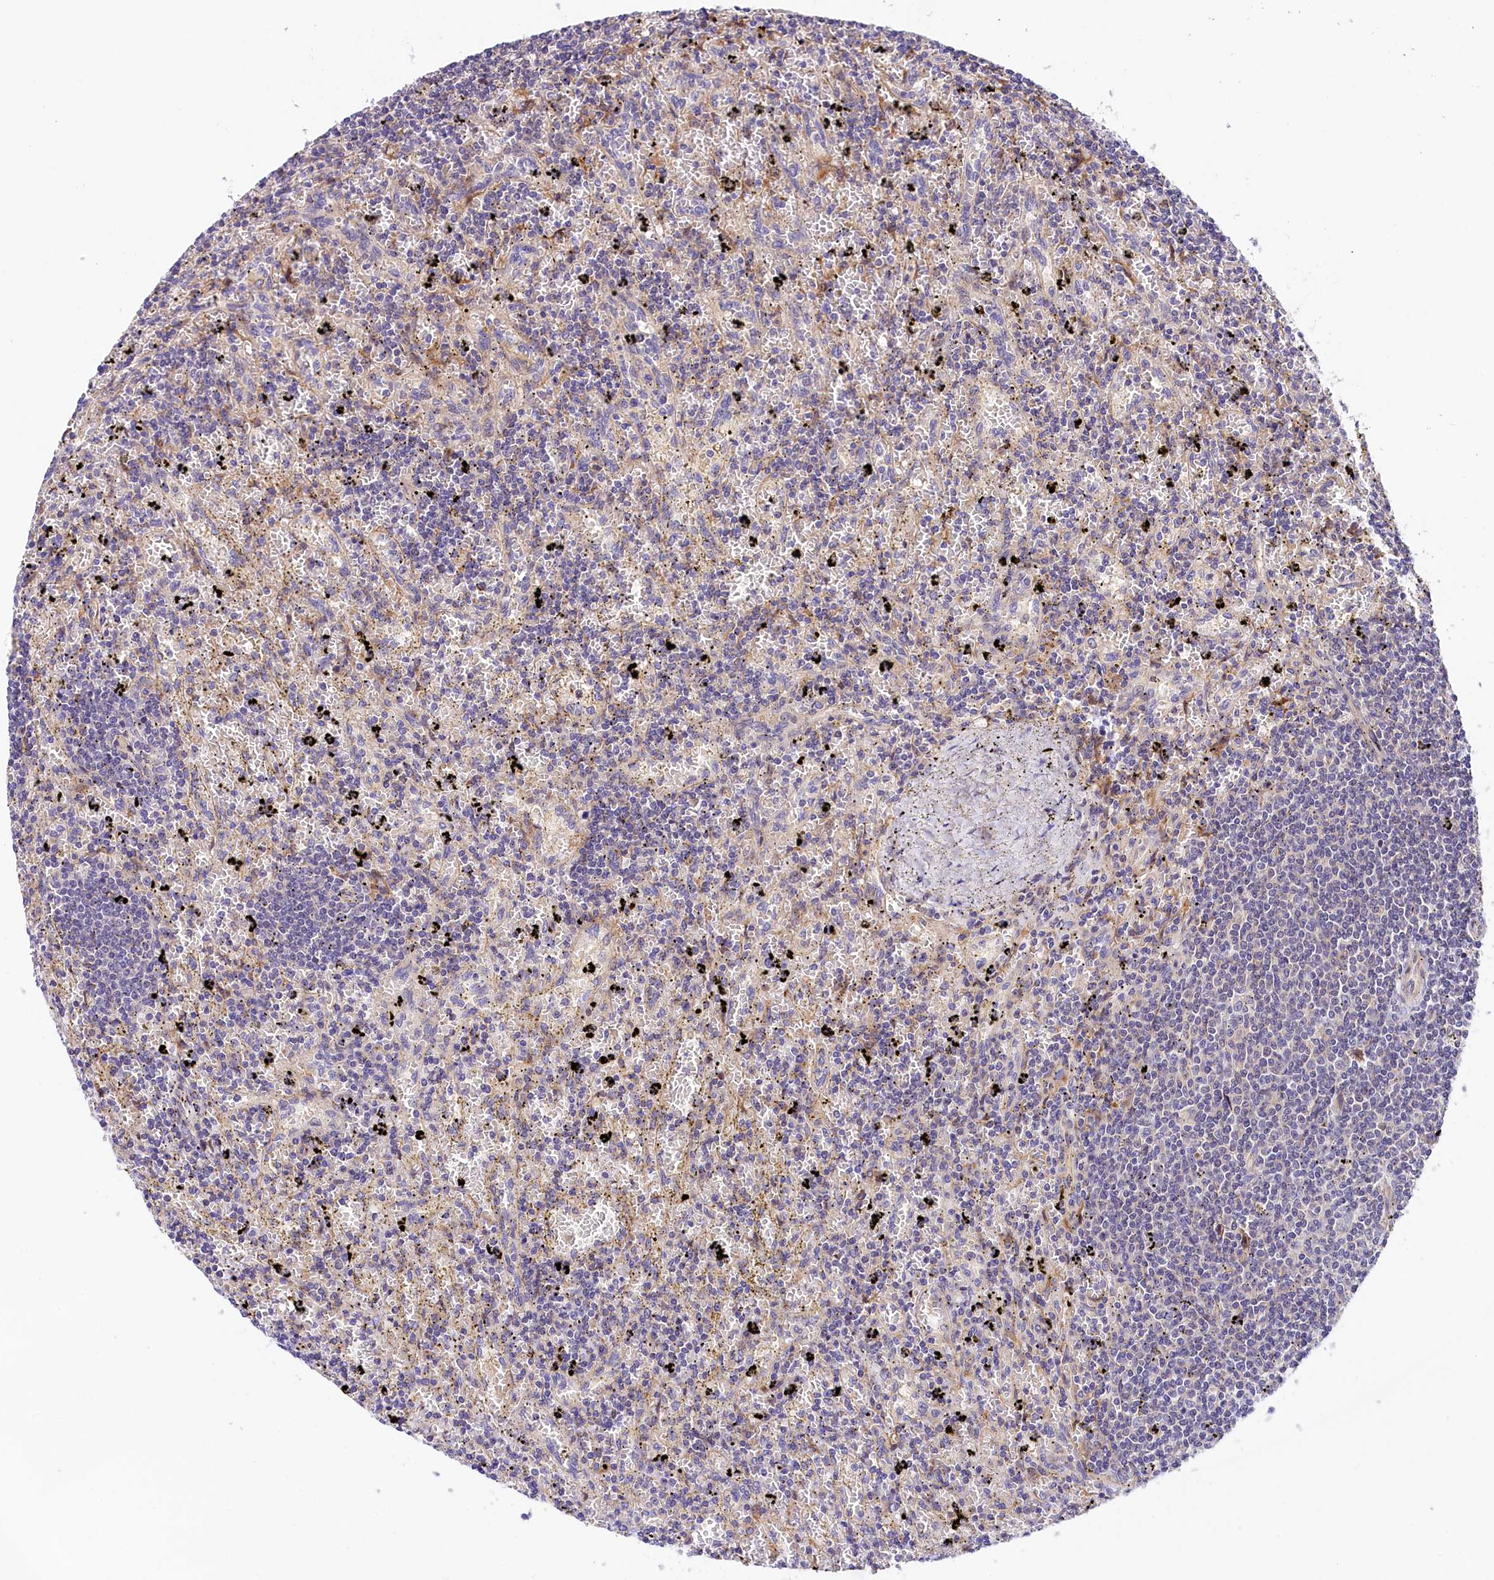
{"staining": {"intensity": "negative", "quantity": "none", "location": "none"}, "tissue": "lymphoma", "cell_type": "Tumor cells", "image_type": "cancer", "snomed": [{"axis": "morphology", "description": "Malignant lymphoma, non-Hodgkin's type, Low grade"}, {"axis": "topography", "description": "Spleen"}], "caption": "Malignant lymphoma, non-Hodgkin's type (low-grade) was stained to show a protein in brown. There is no significant expression in tumor cells.", "gene": "ARMC6", "patient": {"sex": "male", "age": 76}}